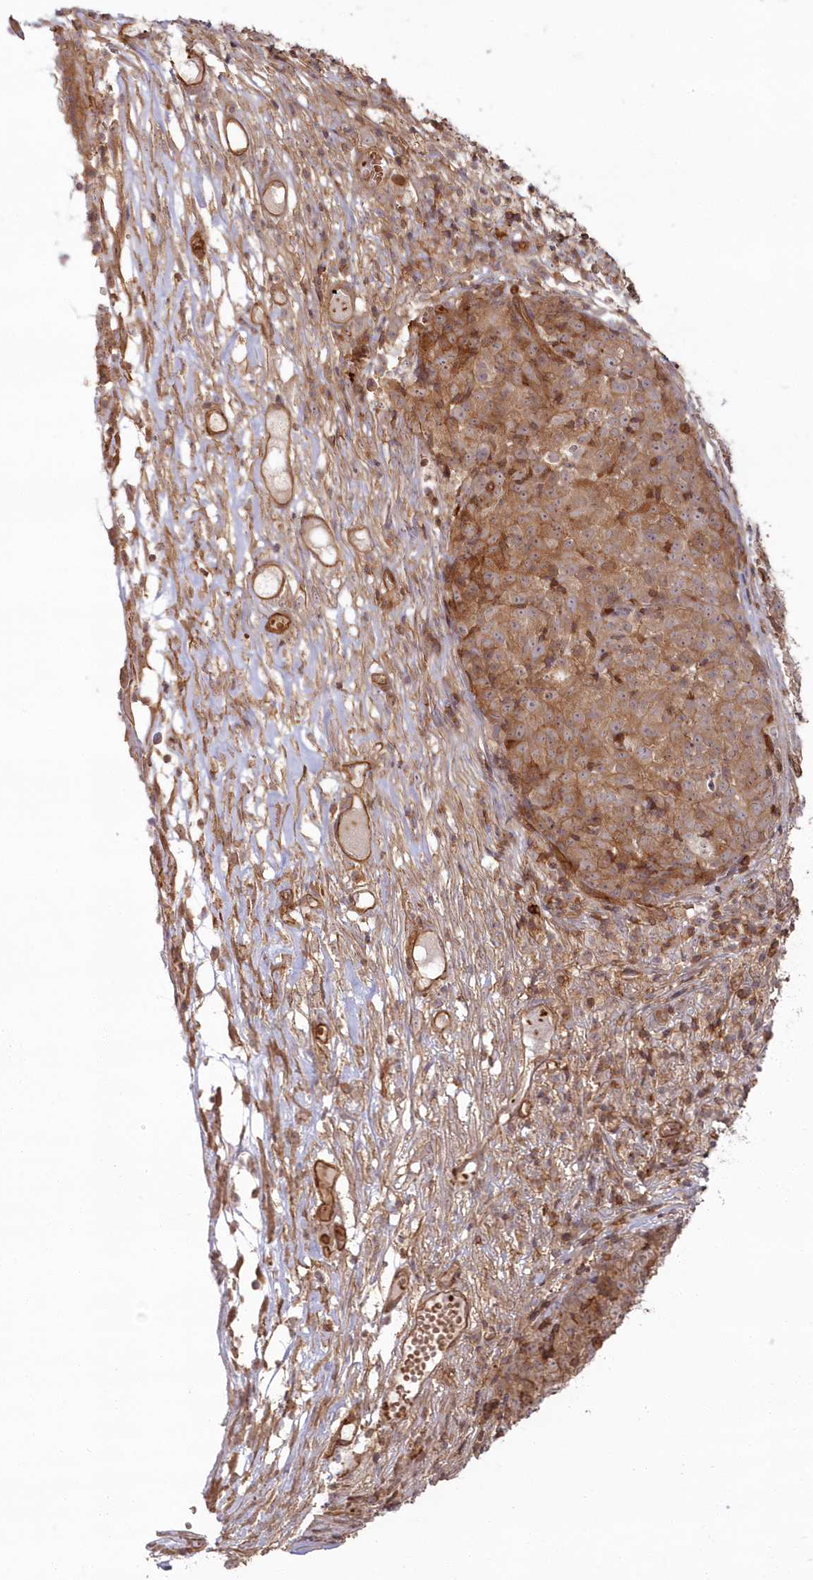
{"staining": {"intensity": "moderate", "quantity": ">75%", "location": "cytoplasmic/membranous"}, "tissue": "ovarian cancer", "cell_type": "Tumor cells", "image_type": "cancer", "snomed": [{"axis": "morphology", "description": "Carcinoma, endometroid"}, {"axis": "topography", "description": "Ovary"}], "caption": "The photomicrograph exhibits a brown stain indicating the presence of a protein in the cytoplasmic/membranous of tumor cells in ovarian endometroid carcinoma. The protein is shown in brown color, while the nuclei are stained blue.", "gene": "RGCC", "patient": {"sex": "female", "age": 42}}